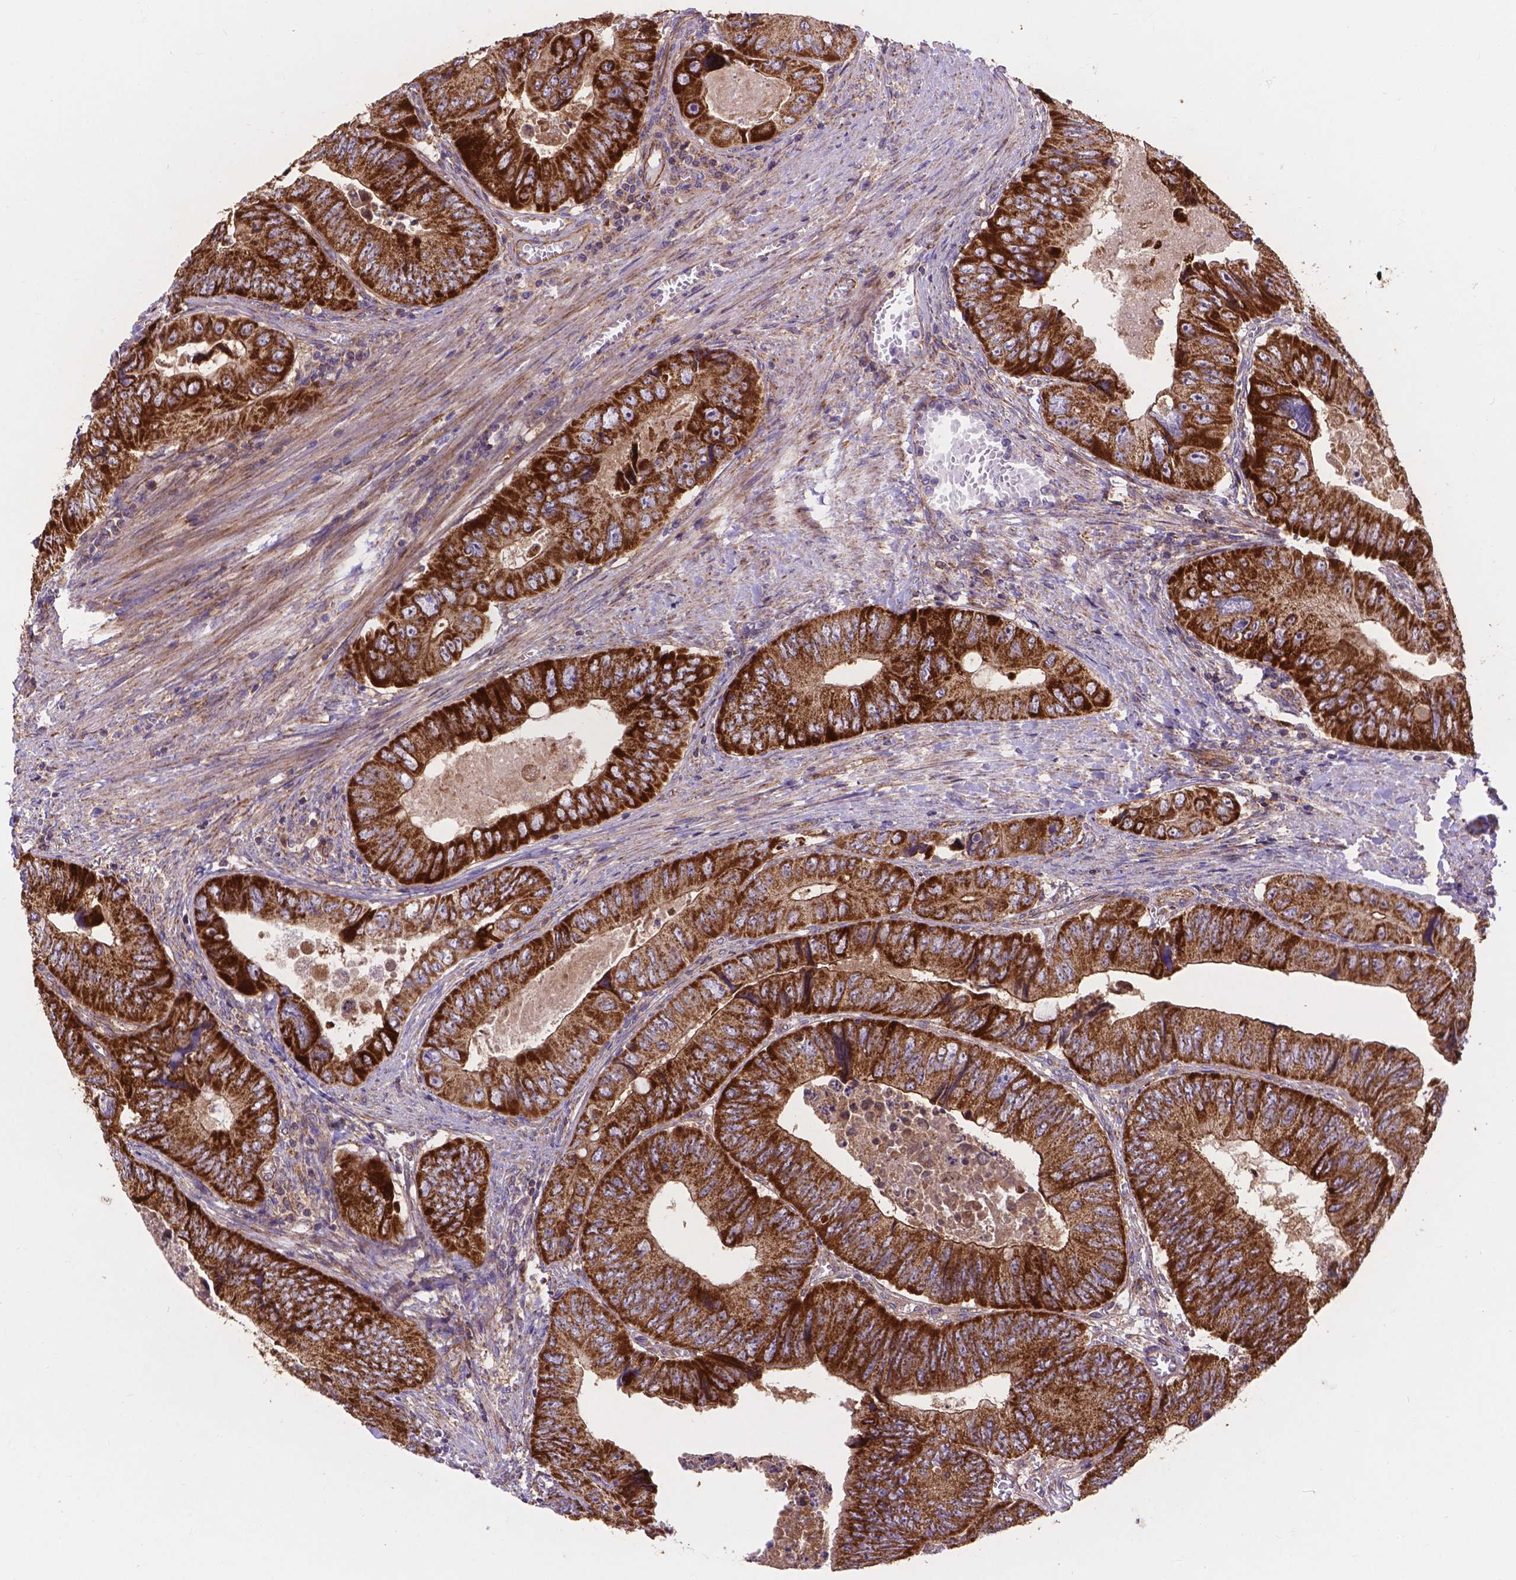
{"staining": {"intensity": "strong", "quantity": ">75%", "location": "cytoplasmic/membranous"}, "tissue": "colorectal cancer", "cell_type": "Tumor cells", "image_type": "cancer", "snomed": [{"axis": "morphology", "description": "Adenocarcinoma, NOS"}, {"axis": "topography", "description": "Colon"}], "caption": "Human colorectal cancer stained with a brown dye reveals strong cytoplasmic/membranous positive positivity in approximately >75% of tumor cells.", "gene": "AK3", "patient": {"sex": "female", "age": 84}}